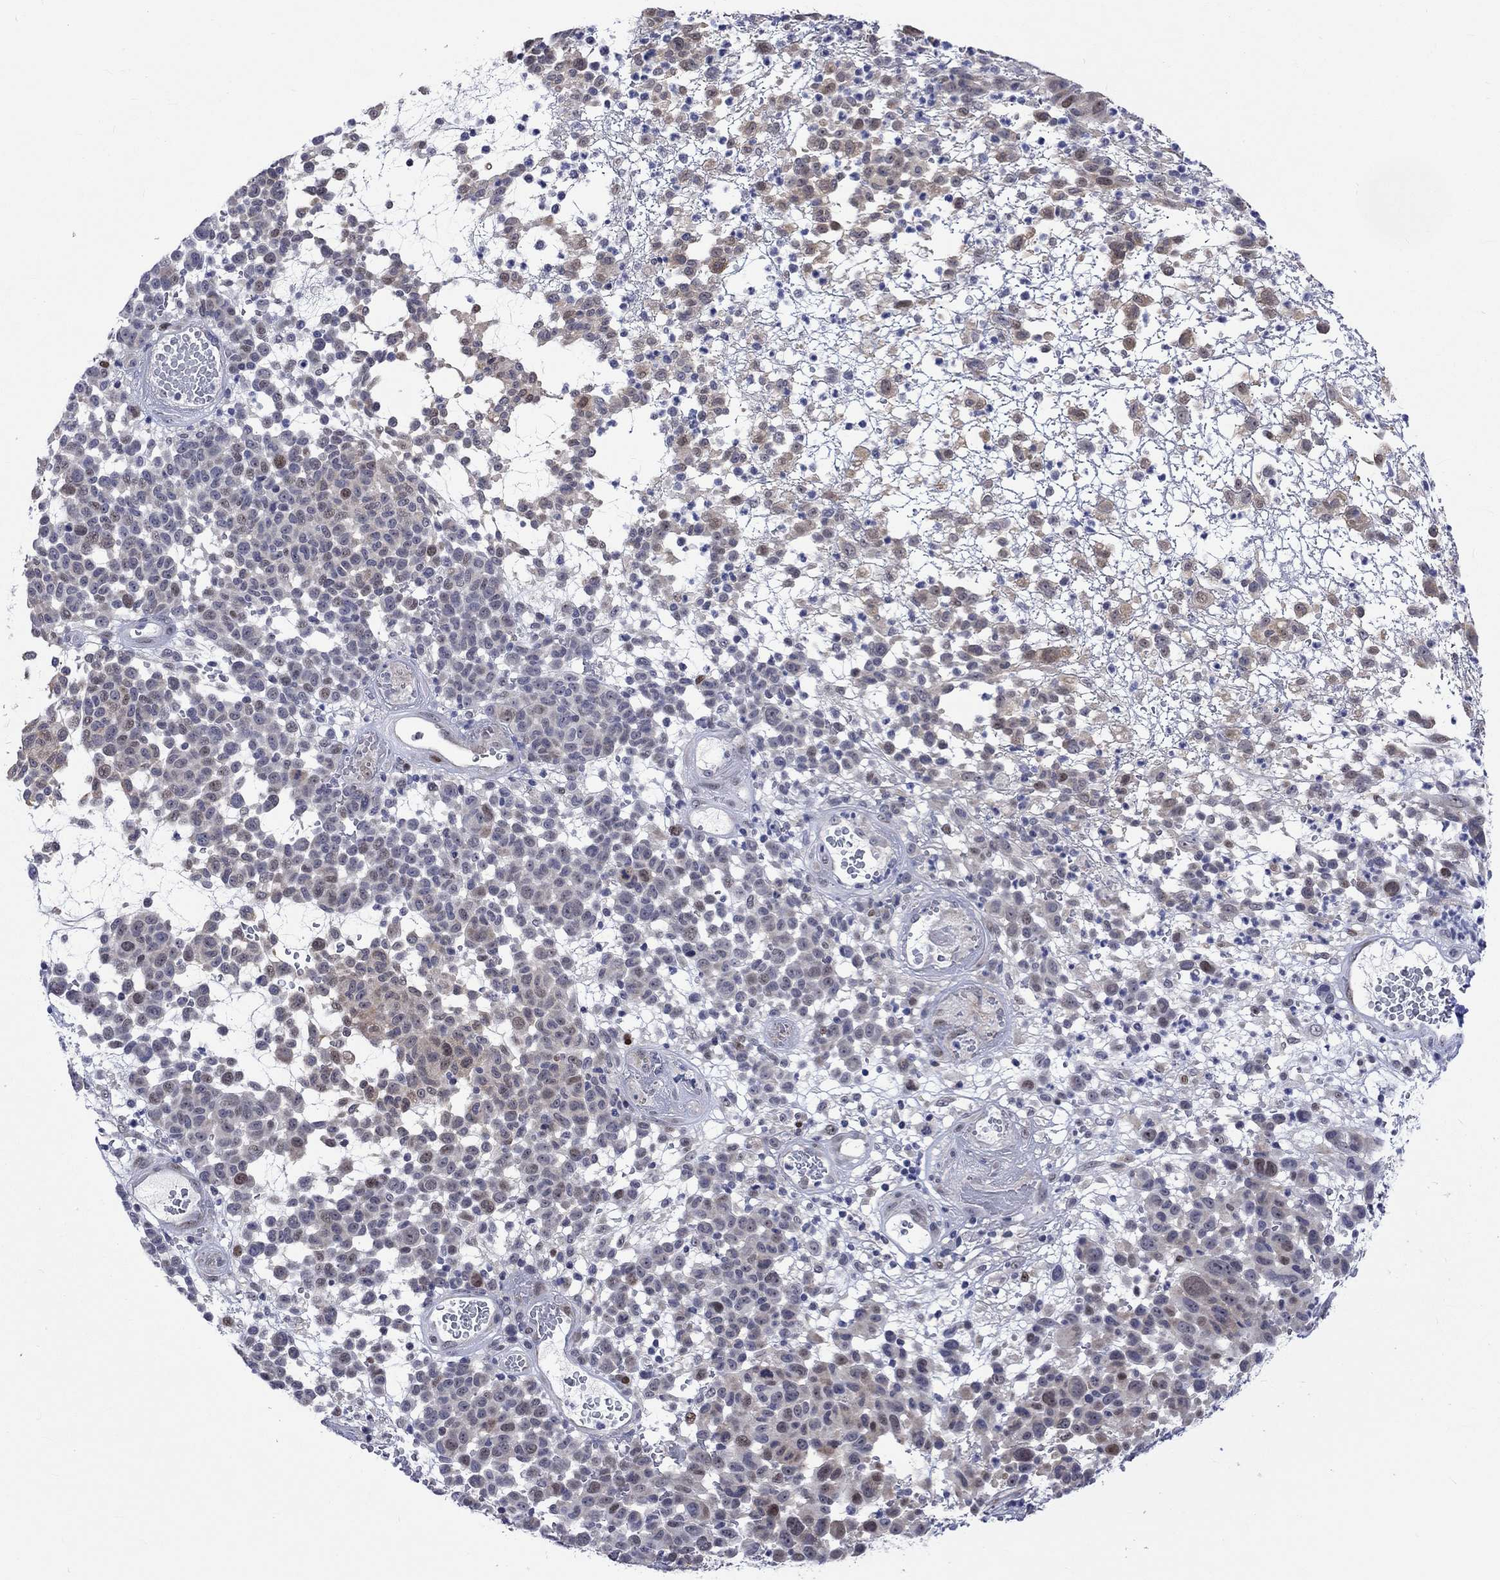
{"staining": {"intensity": "moderate", "quantity": "<25%", "location": "nuclear"}, "tissue": "melanoma", "cell_type": "Tumor cells", "image_type": "cancer", "snomed": [{"axis": "morphology", "description": "Malignant melanoma, NOS"}, {"axis": "topography", "description": "Skin"}], "caption": "Protein expression analysis of human malignant melanoma reveals moderate nuclear positivity in approximately <25% of tumor cells.", "gene": "E2F8", "patient": {"sex": "male", "age": 59}}